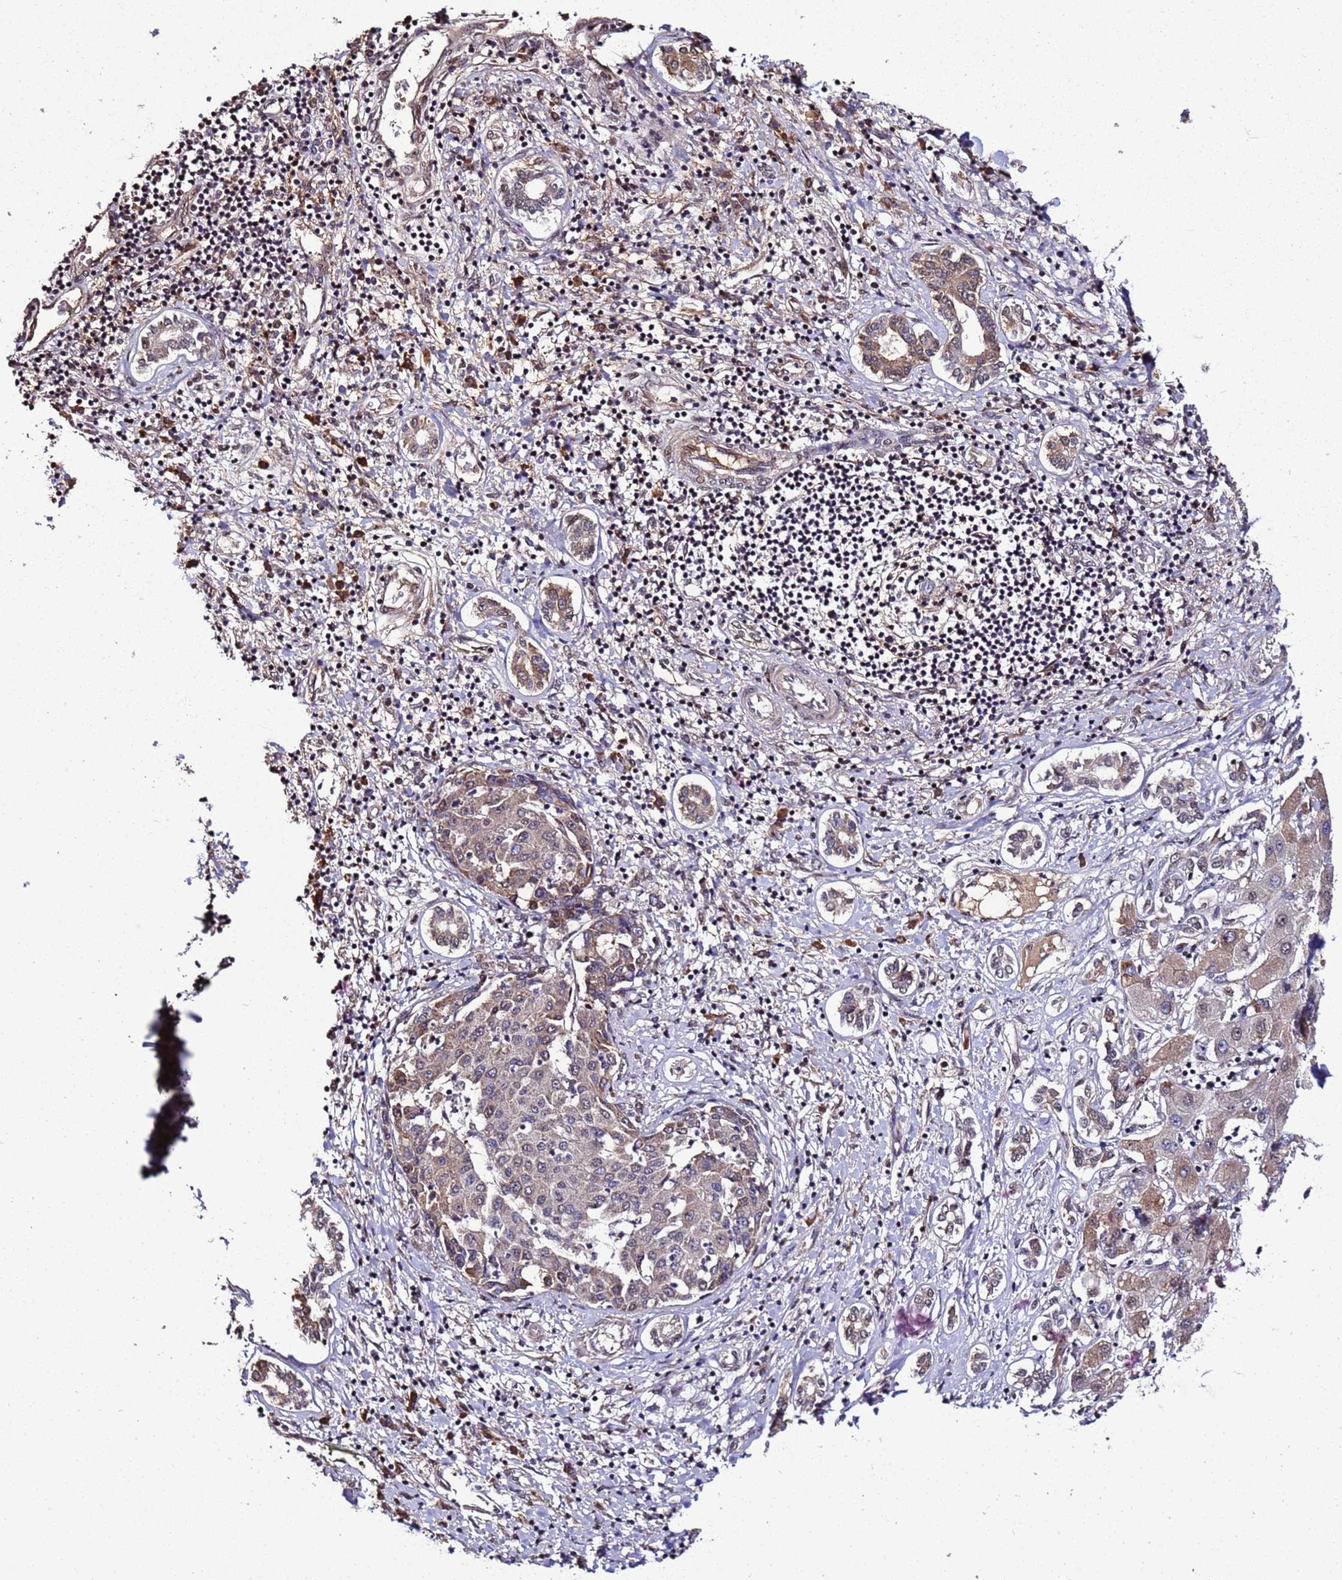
{"staining": {"intensity": "weak", "quantity": "25%-75%", "location": "cytoplasmic/membranous,nuclear"}, "tissue": "liver cancer", "cell_type": "Tumor cells", "image_type": "cancer", "snomed": [{"axis": "morphology", "description": "Carcinoma, Hepatocellular, NOS"}, {"axis": "topography", "description": "Liver"}], "caption": "About 25%-75% of tumor cells in hepatocellular carcinoma (liver) reveal weak cytoplasmic/membranous and nuclear protein expression as visualized by brown immunohistochemical staining.", "gene": "WNK4", "patient": {"sex": "male", "age": 65}}